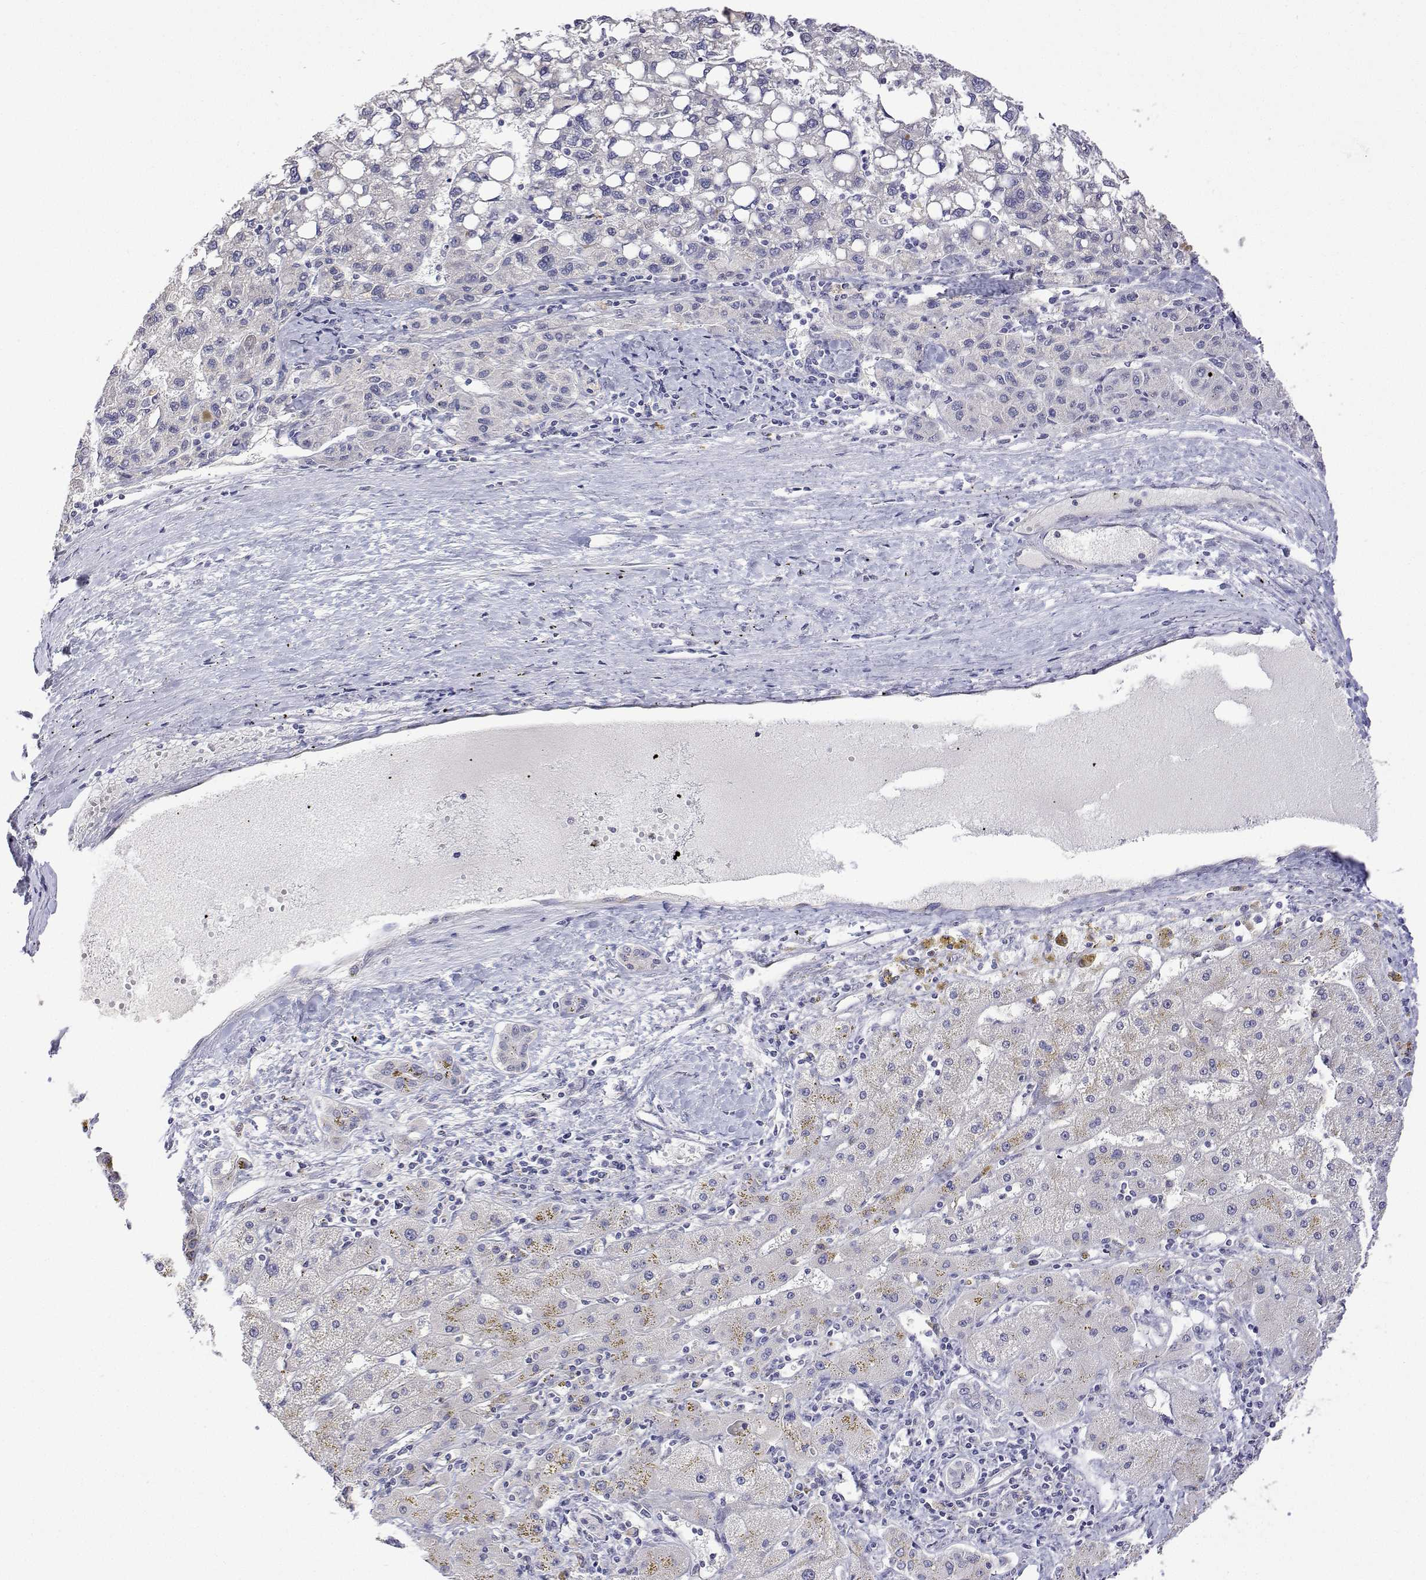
{"staining": {"intensity": "negative", "quantity": "none", "location": "none"}, "tissue": "liver cancer", "cell_type": "Tumor cells", "image_type": "cancer", "snomed": [{"axis": "morphology", "description": "Carcinoma, Hepatocellular, NOS"}, {"axis": "topography", "description": "Liver"}], "caption": "This histopathology image is of hepatocellular carcinoma (liver) stained with immunohistochemistry (IHC) to label a protein in brown with the nuclei are counter-stained blue. There is no expression in tumor cells.", "gene": "PLCB1", "patient": {"sex": "female", "age": 82}}